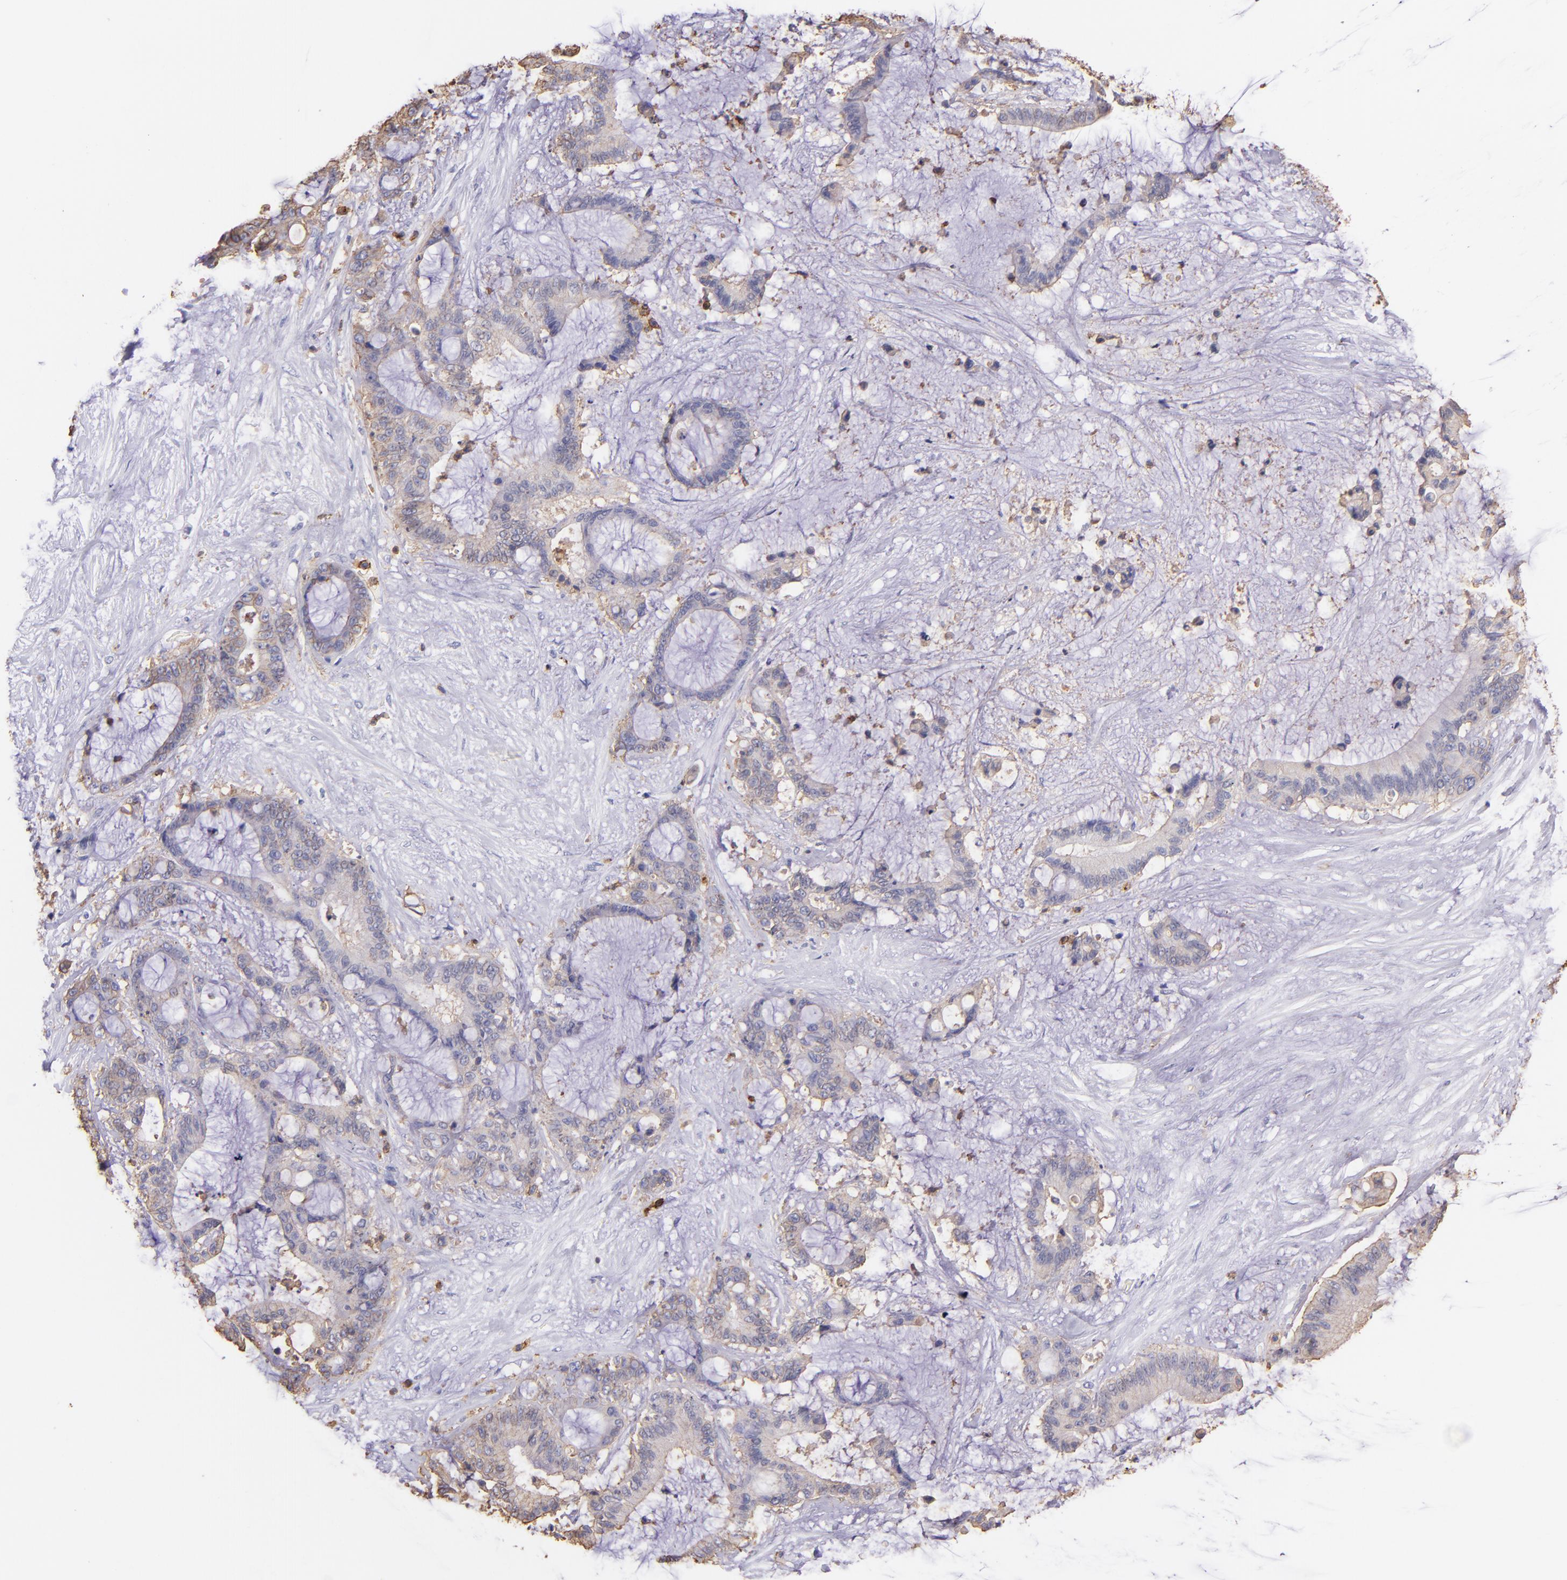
{"staining": {"intensity": "weak", "quantity": "25%-75%", "location": "cytoplasmic/membranous"}, "tissue": "liver cancer", "cell_type": "Tumor cells", "image_type": "cancer", "snomed": [{"axis": "morphology", "description": "Cholangiocarcinoma"}, {"axis": "topography", "description": "Liver"}], "caption": "This image demonstrates immunohistochemistry (IHC) staining of cholangiocarcinoma (liver), with low weak cytoplasmic/membranous positivity in approximately 25%-75% of tumor cells.", "gene": "SPN", "patient": {"sex": "female", "age": 73}}